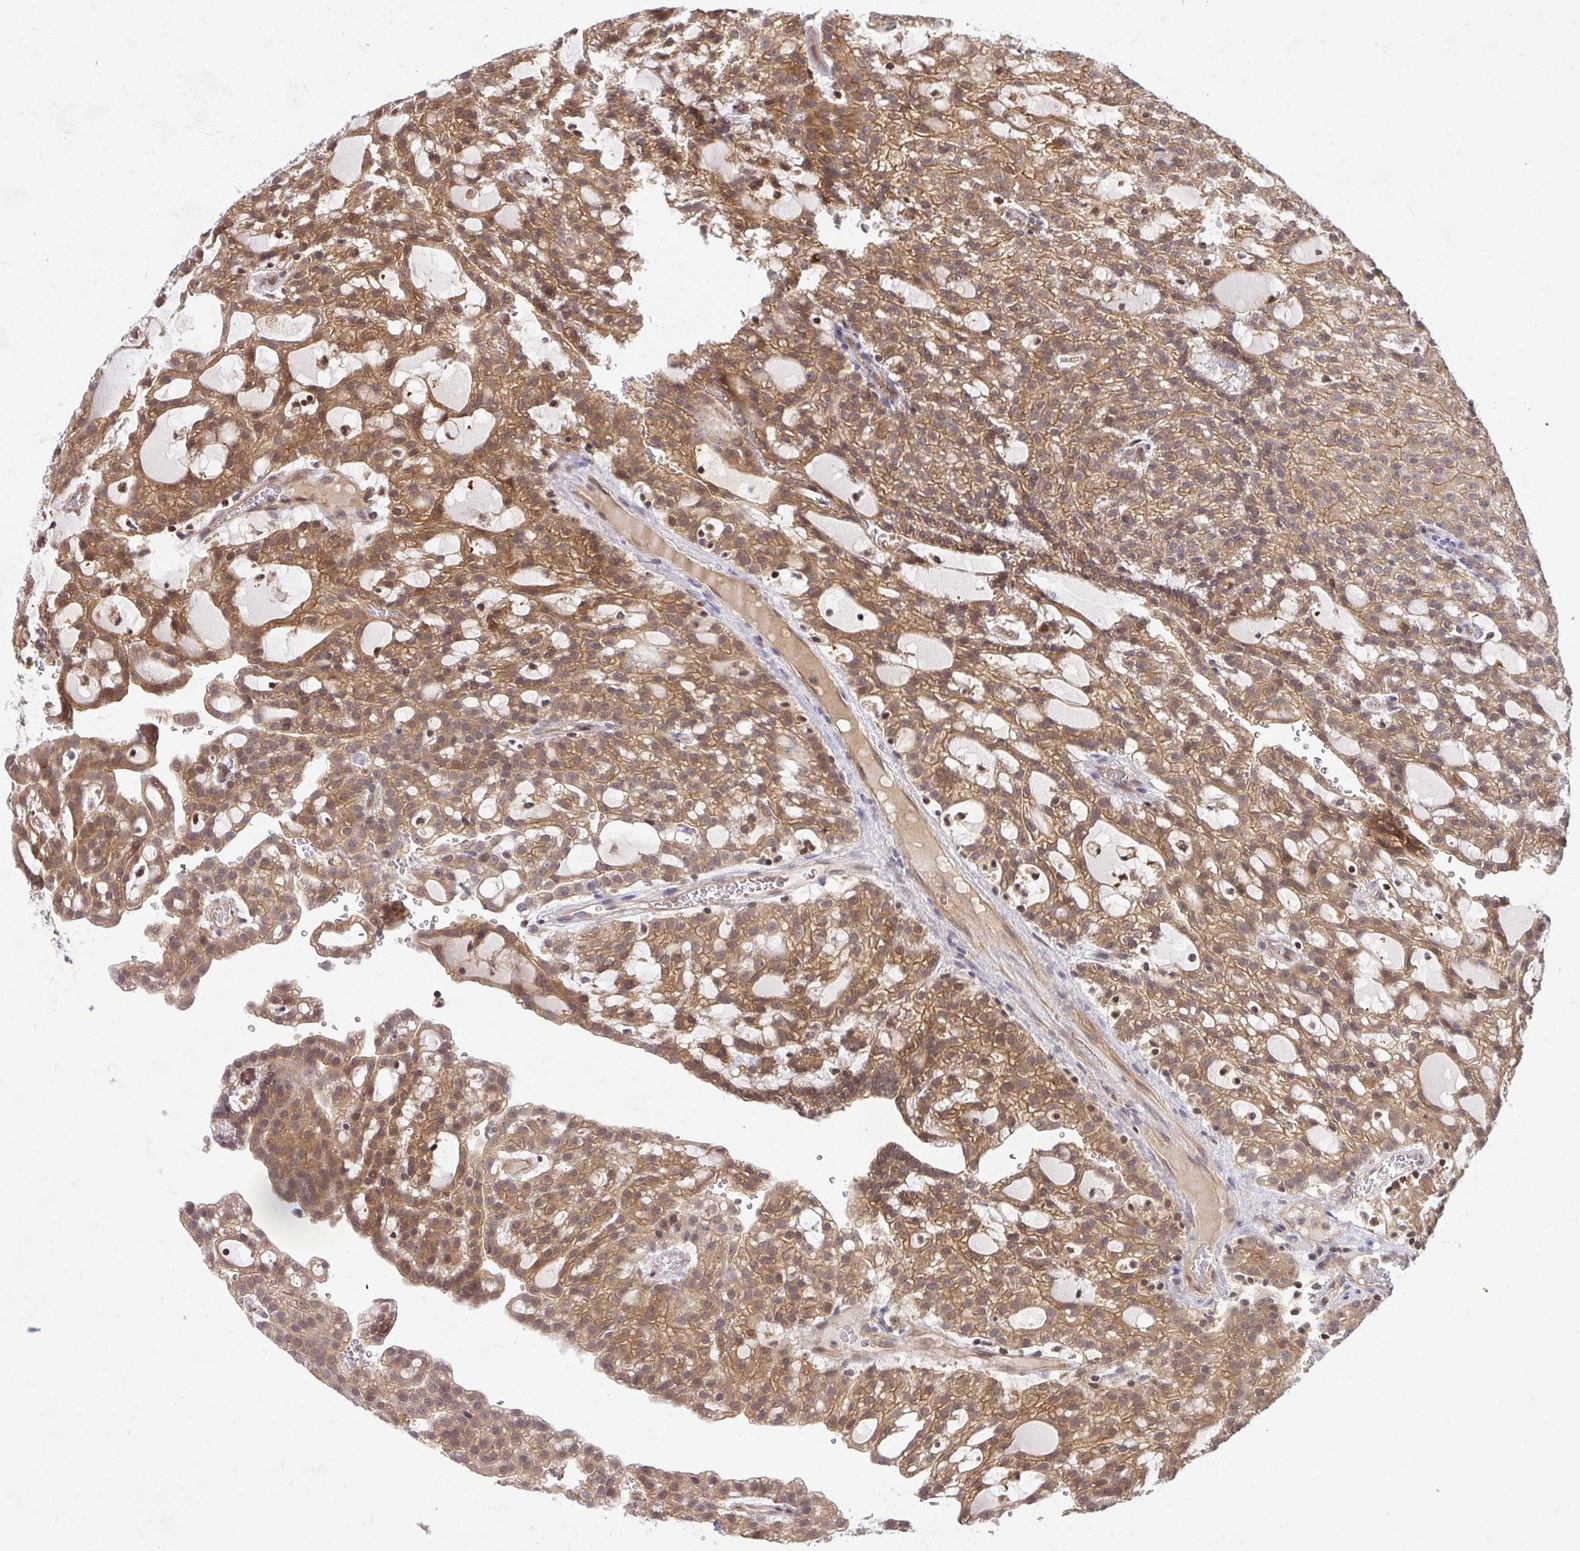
{"staining": {"intensity": "moderate", "quantity": ">75%", "location": "cytoplasmic/membranous"}, "tissue": "renal cancer", "cell_type": "Tumor cells", "image_type": "cancer", "snomed": [{"axis": "morphology", "description": "Adenocarcinoma, NOS"}, {"axis": "topography", "description": "Kidney"}], "caption": "This micrograph demonstrates immunohistochemistry staining of renal adenocarcinoma, with medium moderate cytoplasmic/membranous expression in about >75% of tumor cells.", "gene": "HDHD2", "patient": {"sex": "male", "age": 63}}